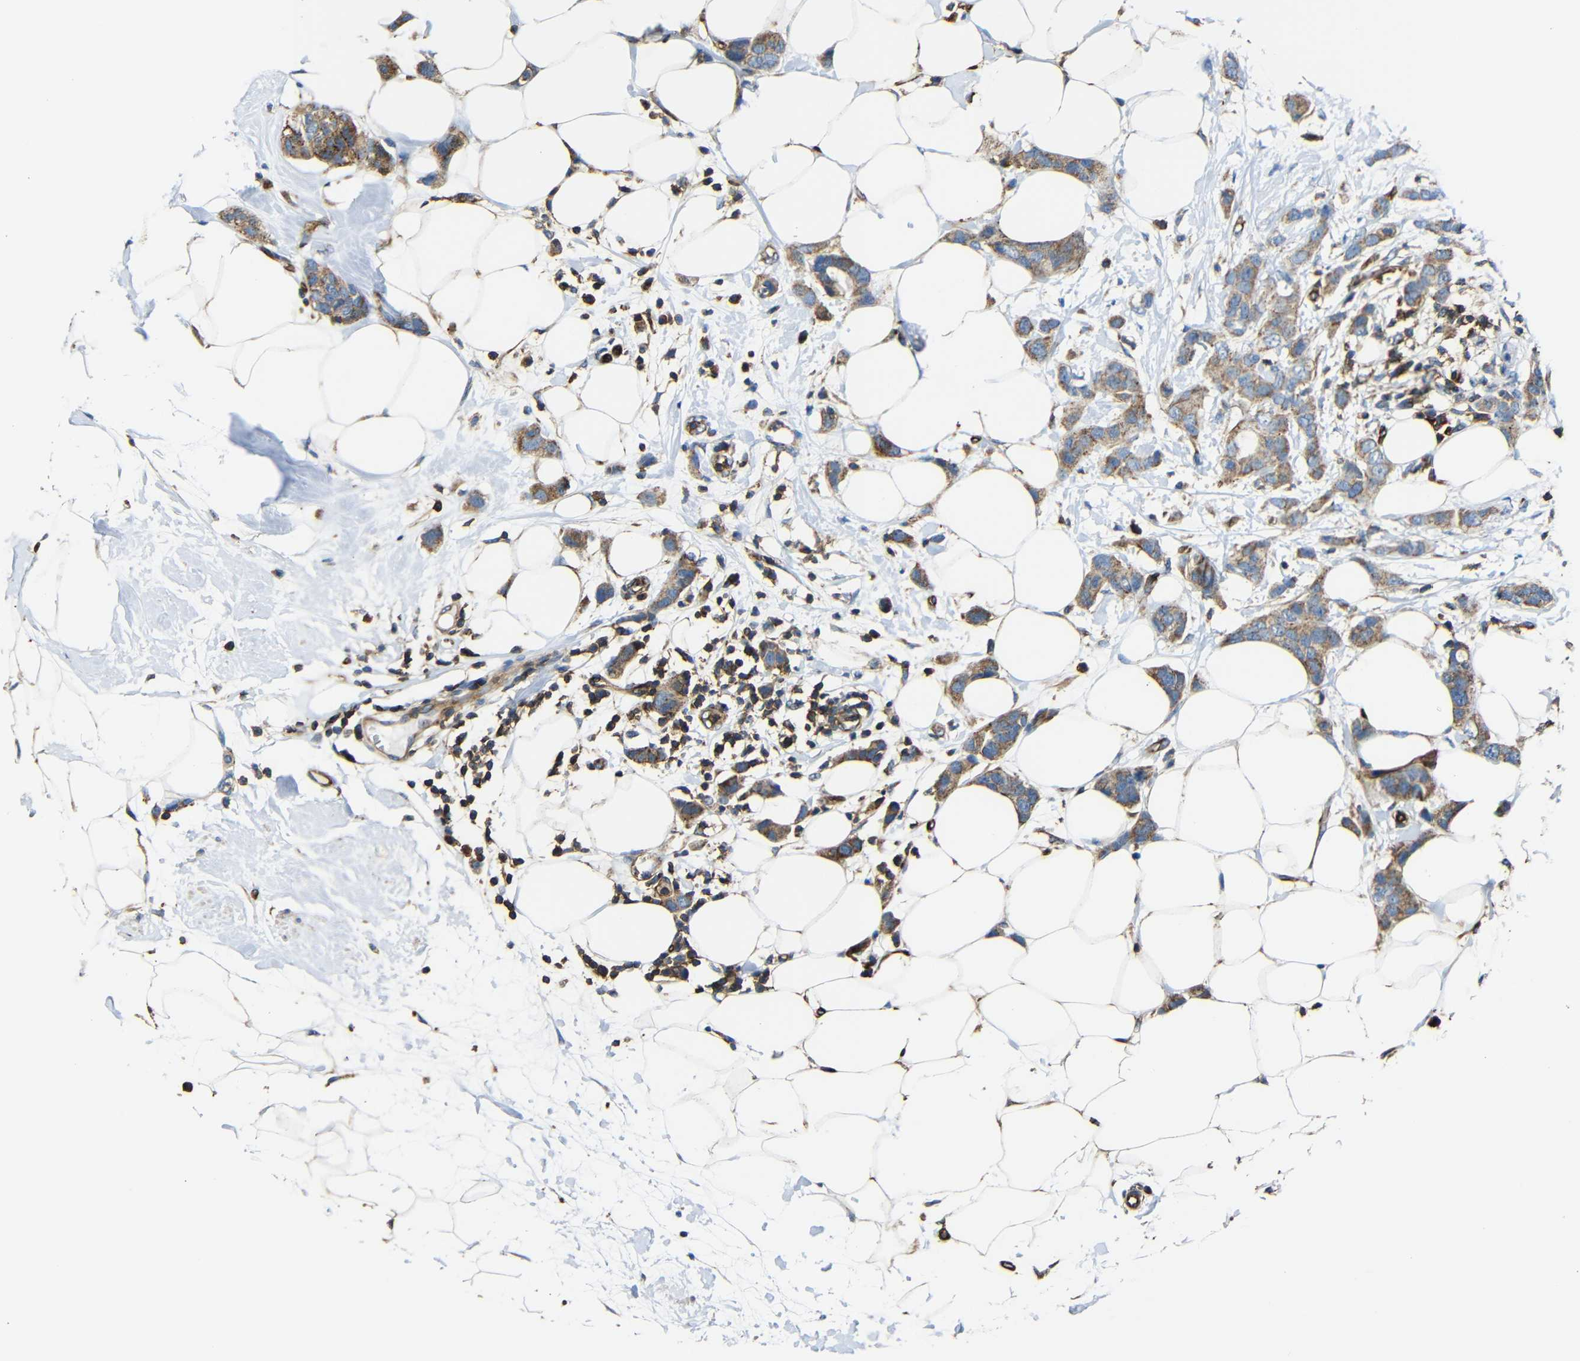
{"staining": {"intensity": "moderate", "quantity": ">75%", "location": "cytoplasmic/membranous"}, "tissue": "breast cancer", "cell_type": "Tumor cells", "image_type": "cancer", "snomed": [{"axis": "morphology", "description": "Normal tissue, NOS"}, {"axis": "morphology", "description": "Duct carcinoma"}, {"axis": "topography", "description": "Breast"}], "caption": "Moderate cytoplasmic/membranous protein expression is present in approximately >75% of tumor cells in breast invasive ductal carcinoma. The staining was performed using DAB (3,3'-diaminobenzidine), with brown indicating positive protein expression. Nuclei are stained blue with hematoxylin.", "gene": "IGSF10", "patient": {"sex": "female", "age": 50}}